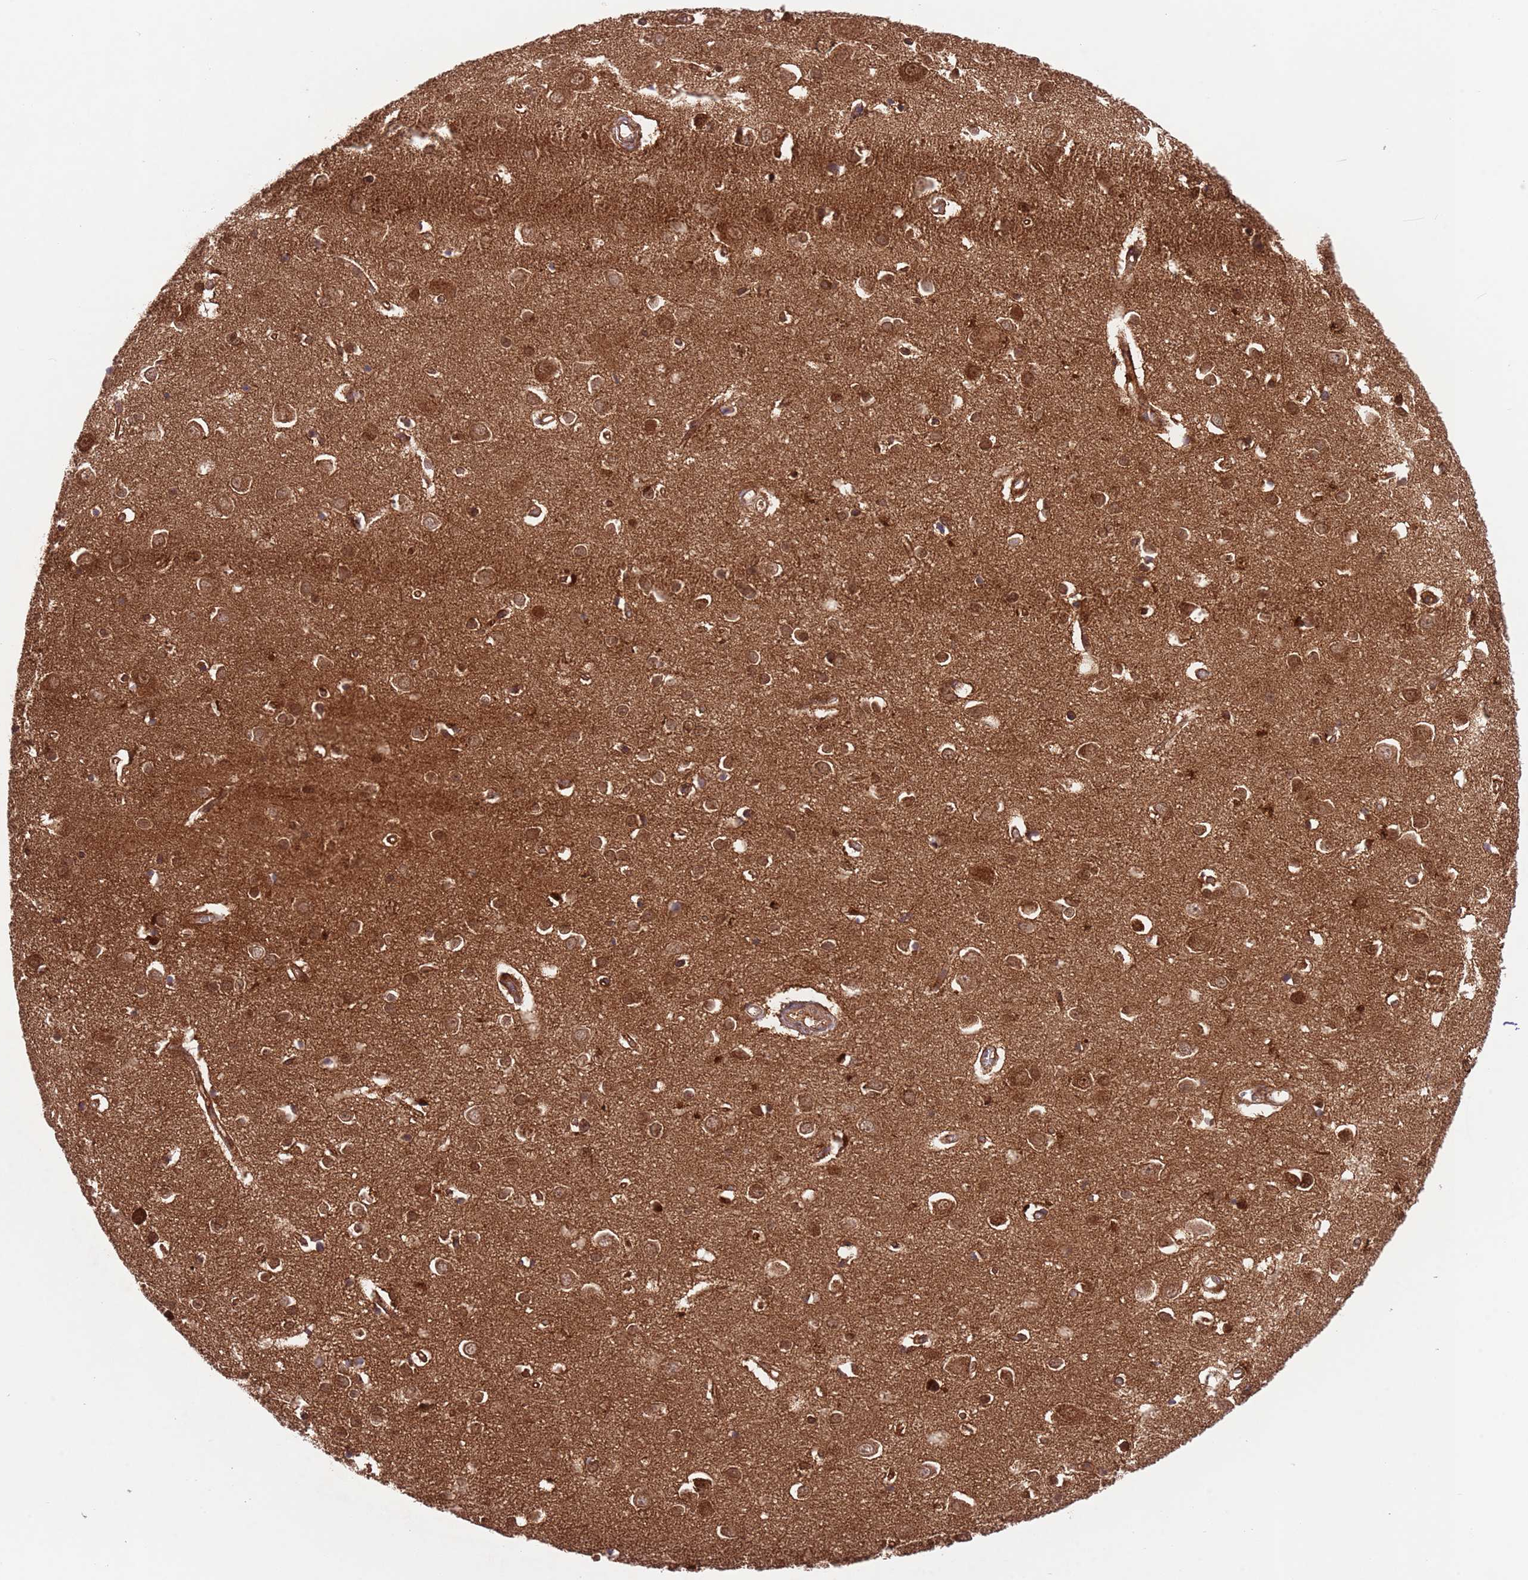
{"staining": {"intensity": "moderate", "quantity": ">75%", "location": "cytoplasmic/membranous"}, "tissue": "cerebral cortex", "cell_type": "Endothelial cells", "image_type": "normal", "snomed": [{"axis": "morphology", "description": "Normal tissue, NOS"}, {"axis": "topography", "description": "Cerebral cortex"}], "caption": "A histopathology image of human cerebral cortex stained for a protein exhibits moderate cytoplasmic/membranous brown staining in endothelial cells.", "gene": "HDHD2", "patient": {"sex": "female", "age": 64}}